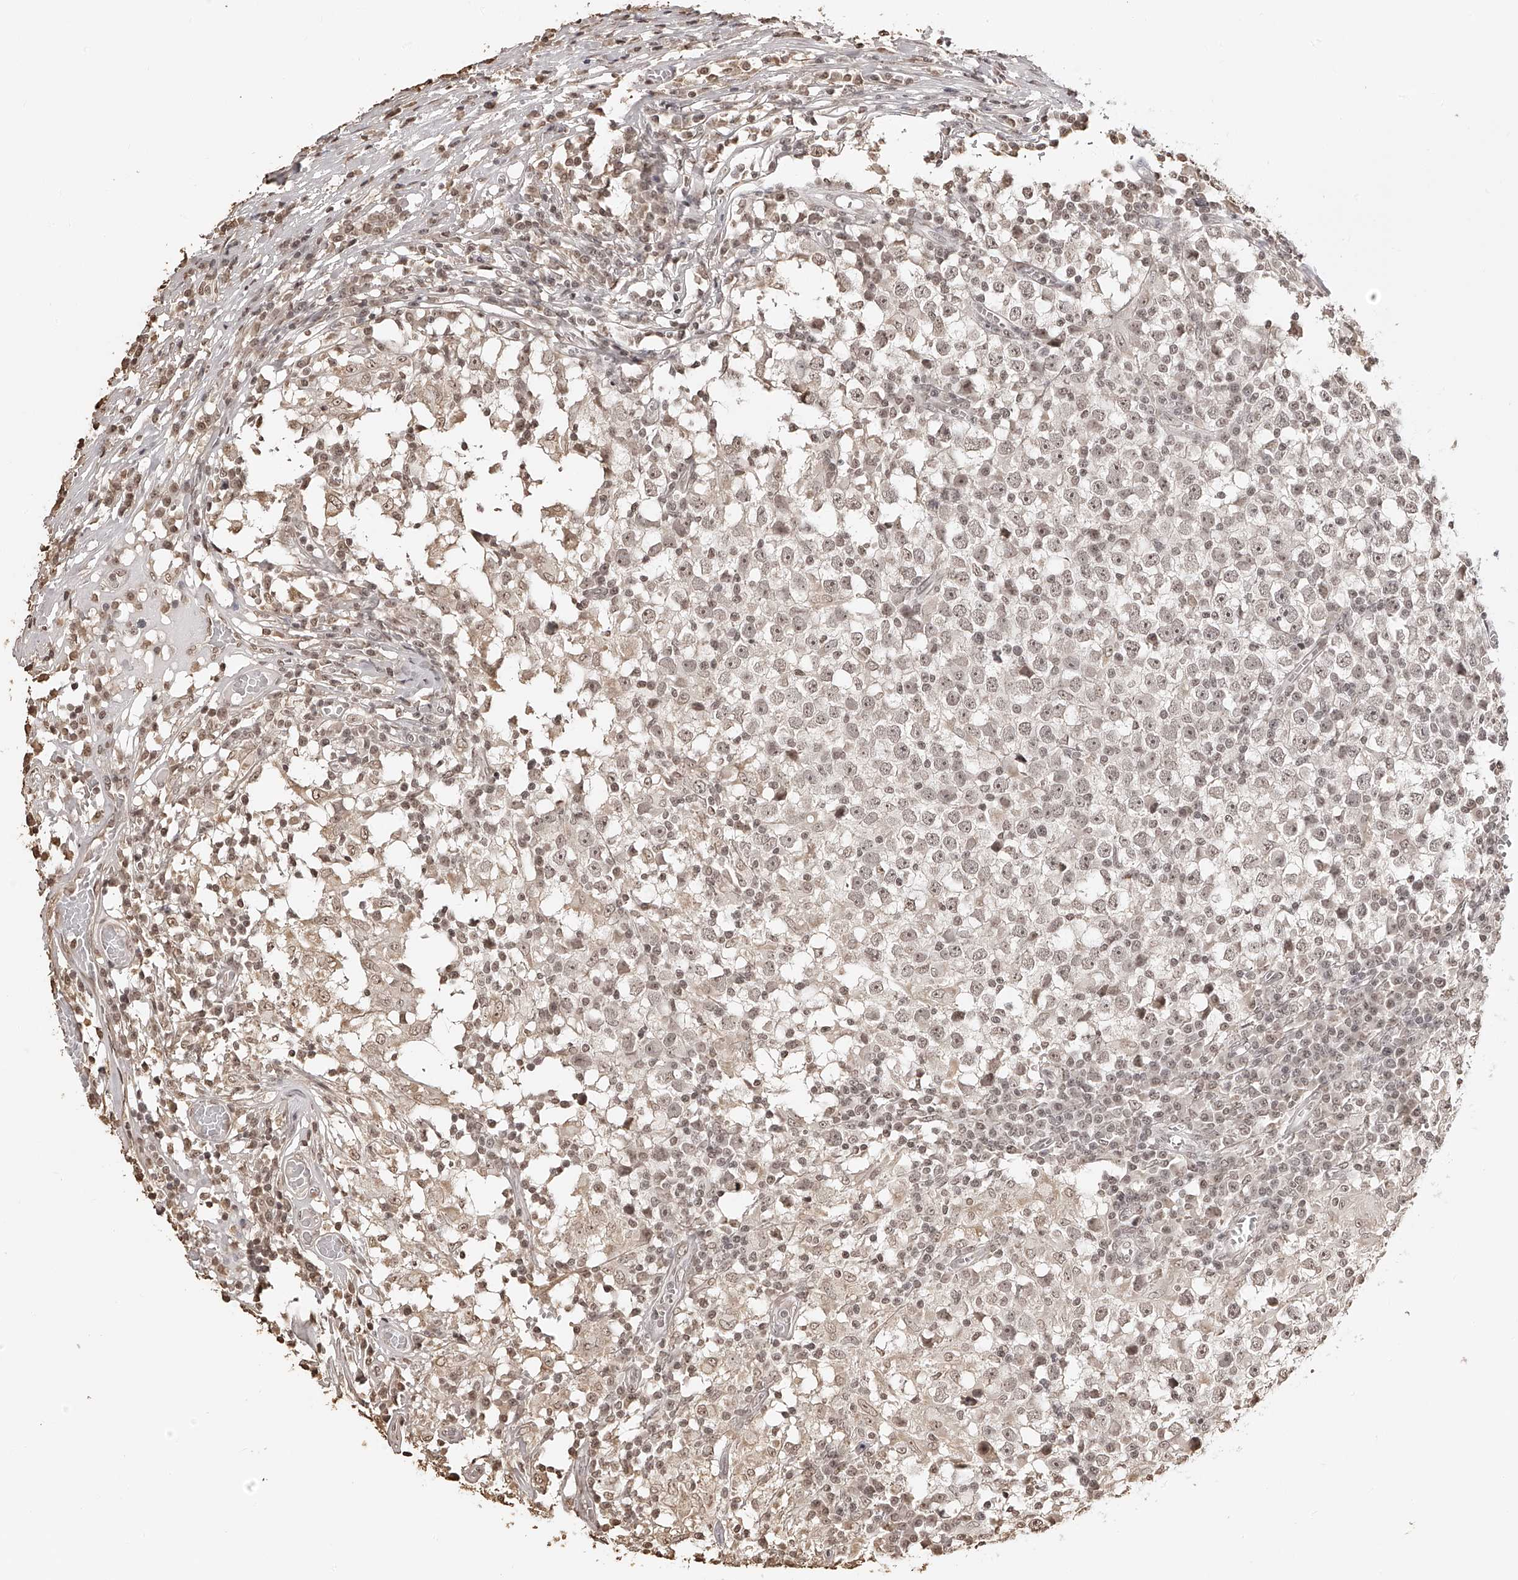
{"staining": {"intensity": "weak", "quantity": ">75%", "location": "nuclear"}, "tissue": "testis cancer", "cell_type": "Tumor cells", "image_type": "cancer", "snomed": [{"axis": "morphology", "description": "Seminoma, NOS"}, {"axis": "topography", "description": "Testis"}], "caption": "Weak nuclear positivity for a protein is seen in approximately >75% of tumor cells of testis cancer (seminoma) using immunohistochemistry (IHC).", "gene": "ZNF503", "patient": {"sex": "male", "age": 65}}